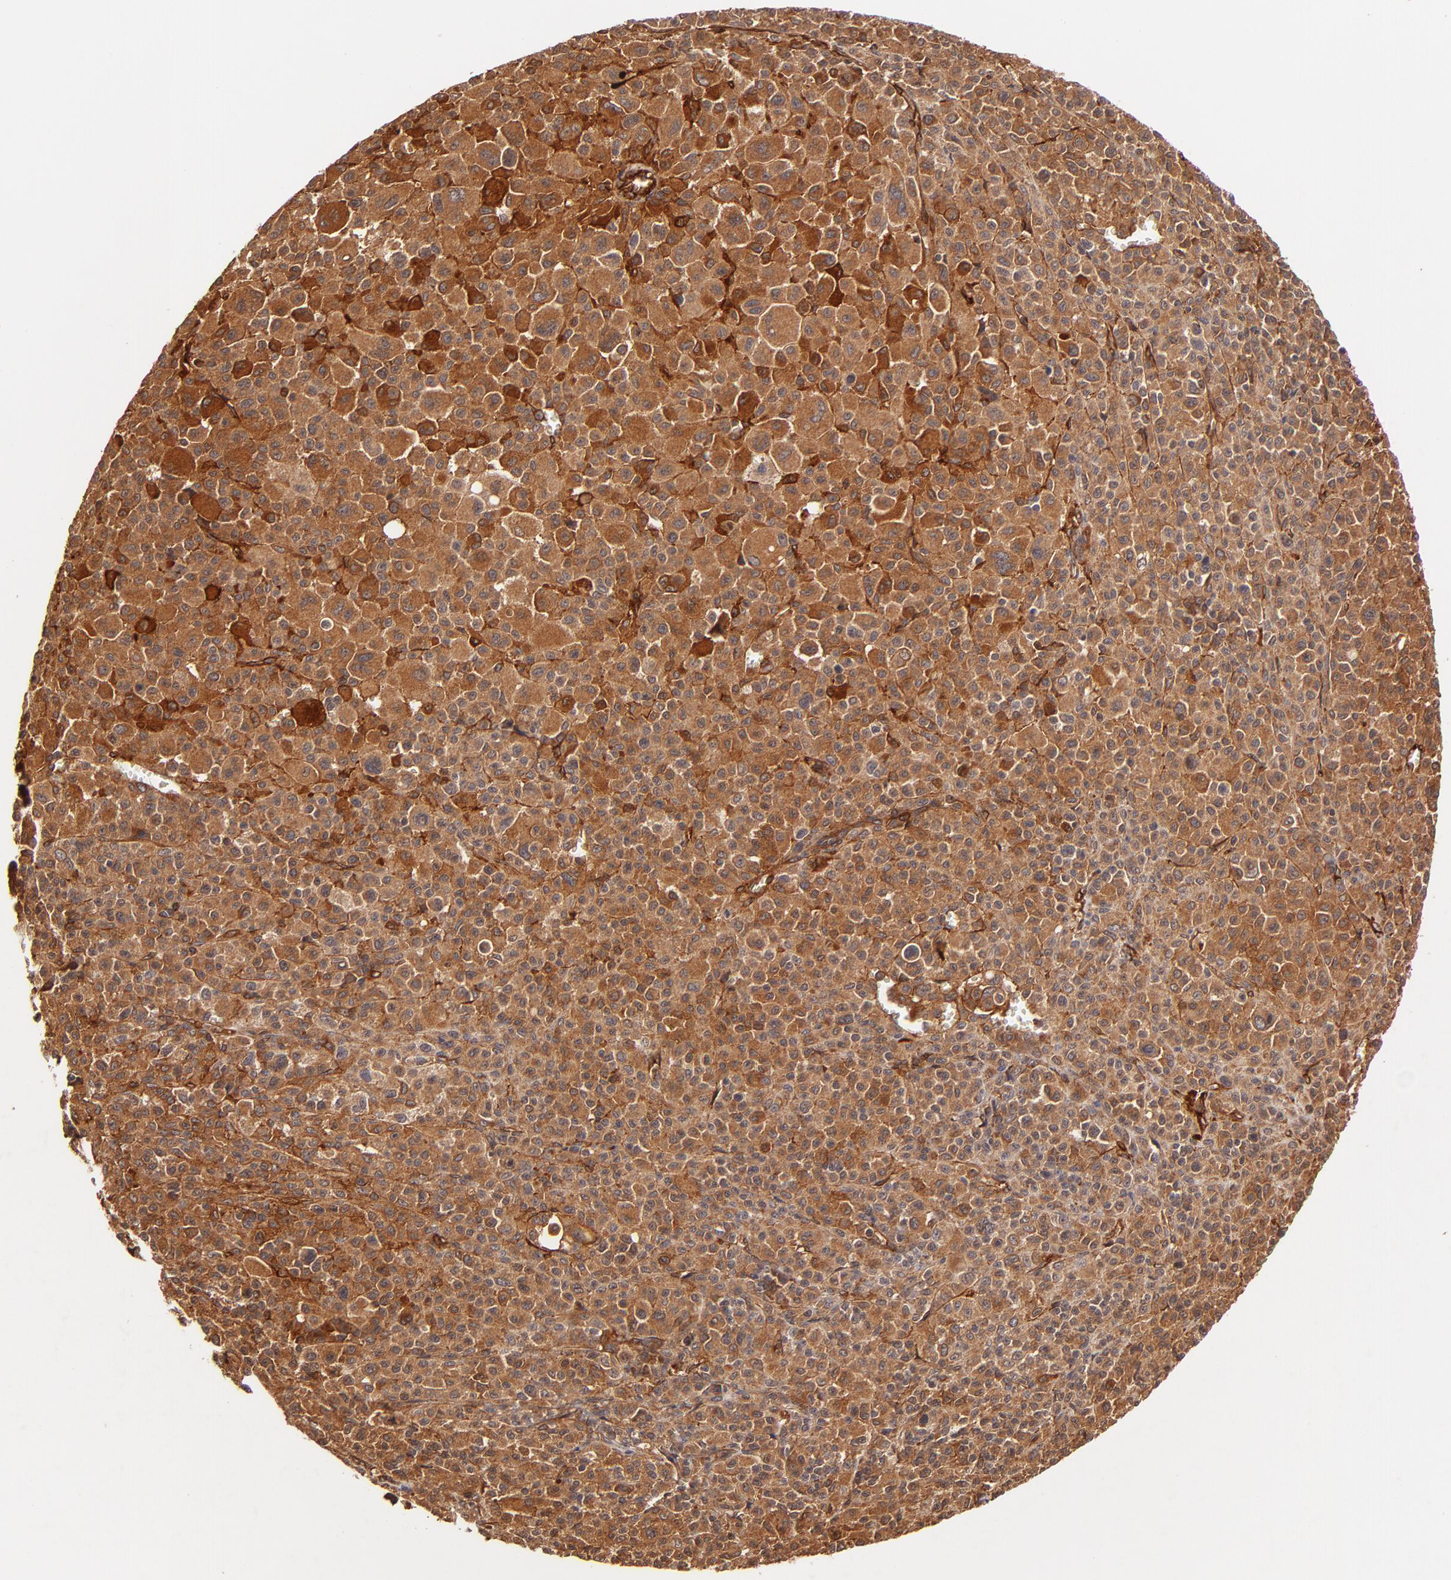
{"staining": {"intensity": "strong", "quantity": ">75%", "location": "cytoplasmic/membranous"}, "tissue": "melanoma", "cell_type": "Tumor cells", "image_type": "cancer", "snomed": [{"axis": "morphology", "description": "Malignant melanoma, Metastatic site"}, {"axis": "topography", "description": "Skin"}], "caption": "A micrograph of melanoma stained for a protein demonstrates strong cytoplasmic/membranous brown staining in tumor cells.", "gene": "ITGB1", "patient": {"sex": "female", "age": 74}}